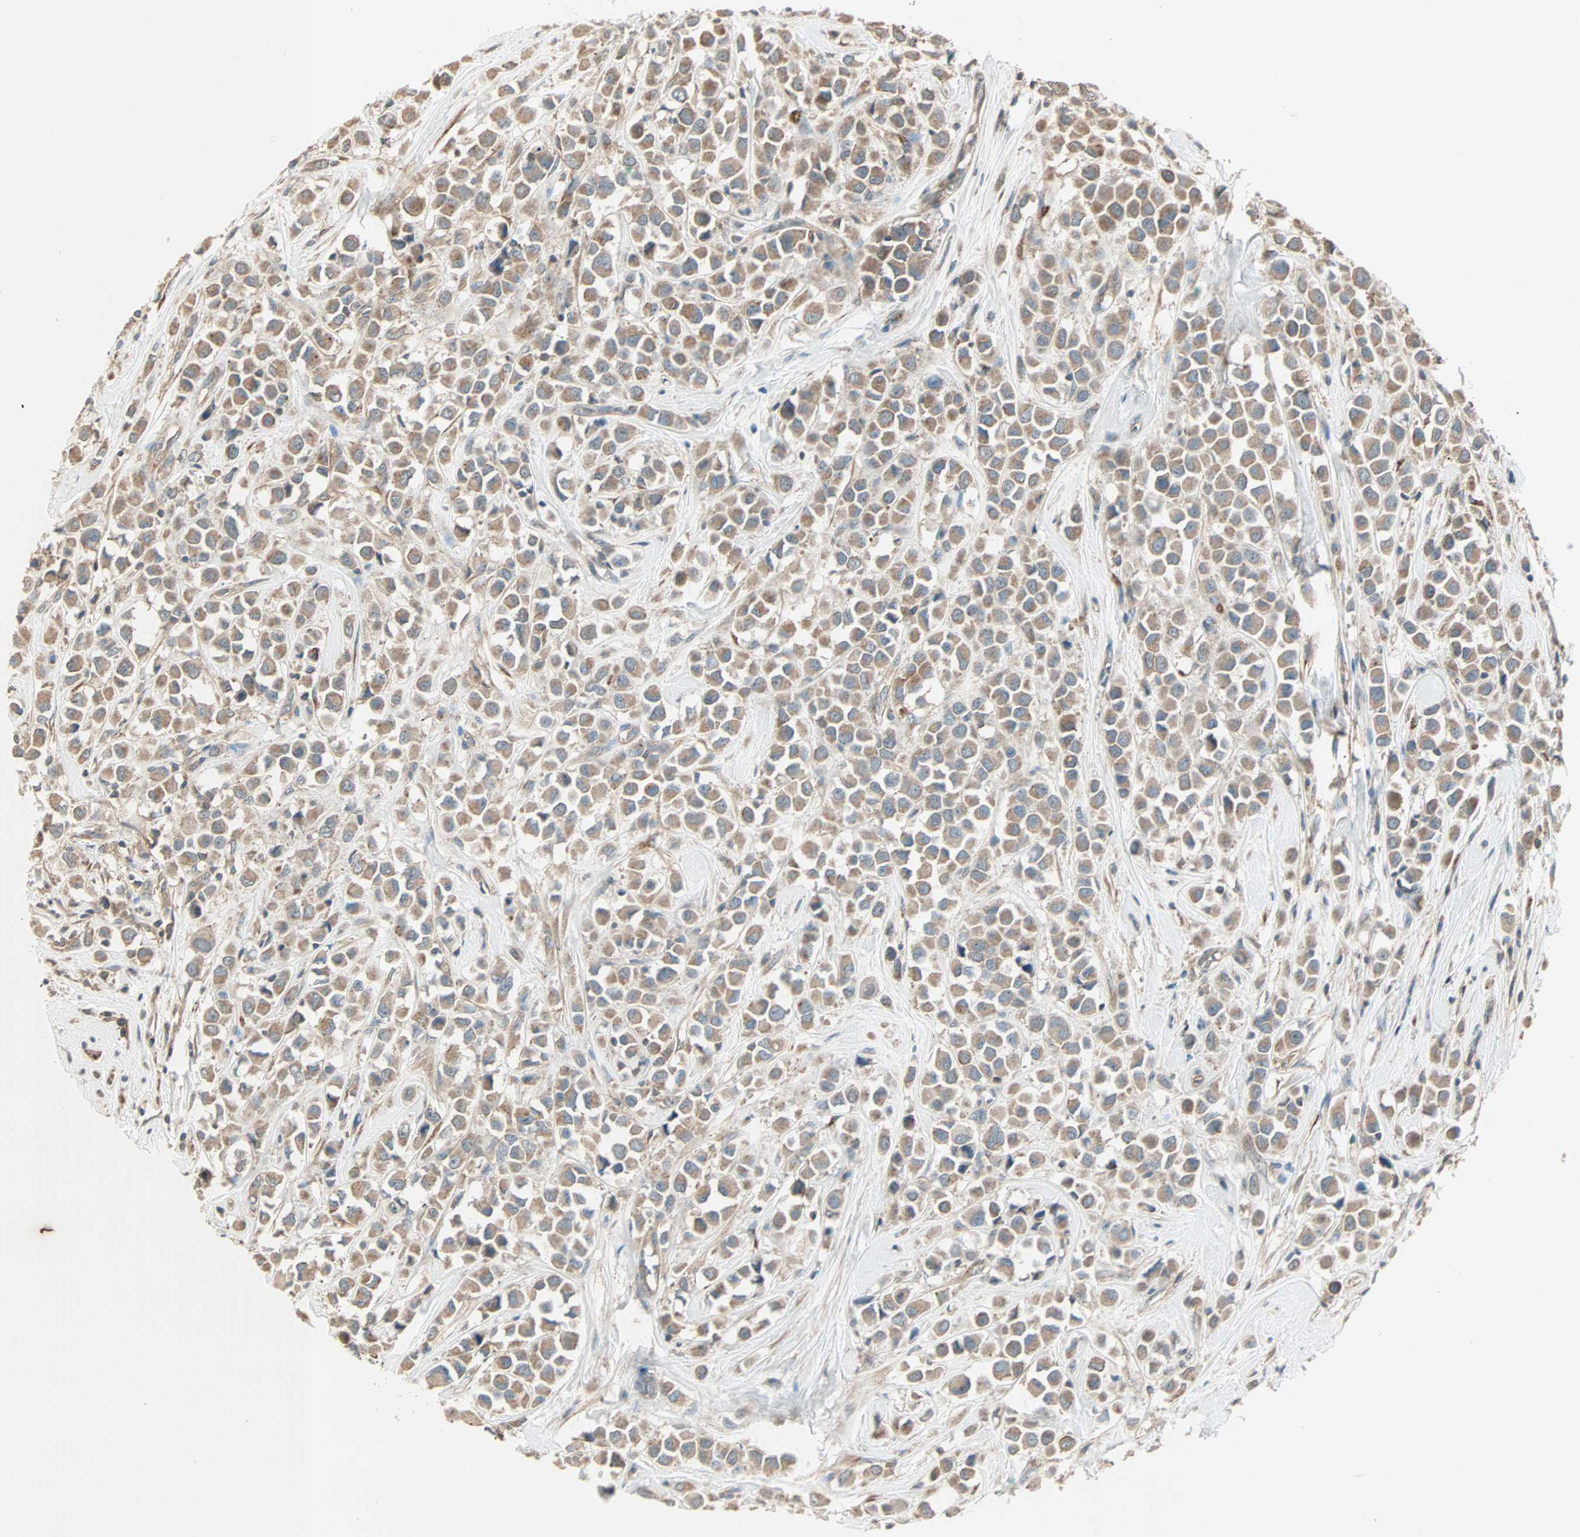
{"staining": {"intensity": "moderate", "quantity": ">75%", "location": "cytoplasmic/membranous"}, "tissue": "breast cancer", "cell_type": "Tumor cells", "image_type": "cancer", "snomed": [{"axis": "morphology", "description": "Duct carcinoma"}, {"axis": "topography", "description": "Breast"}], "caption": "Breast cancer was stained to show a protein in brown. There is medium levels of moderate cytoplasmic/membranous positivity in about >75% of tumor cells.", "gene": "MAP3K21", "patient": {"sex": "female", "age": 61}}